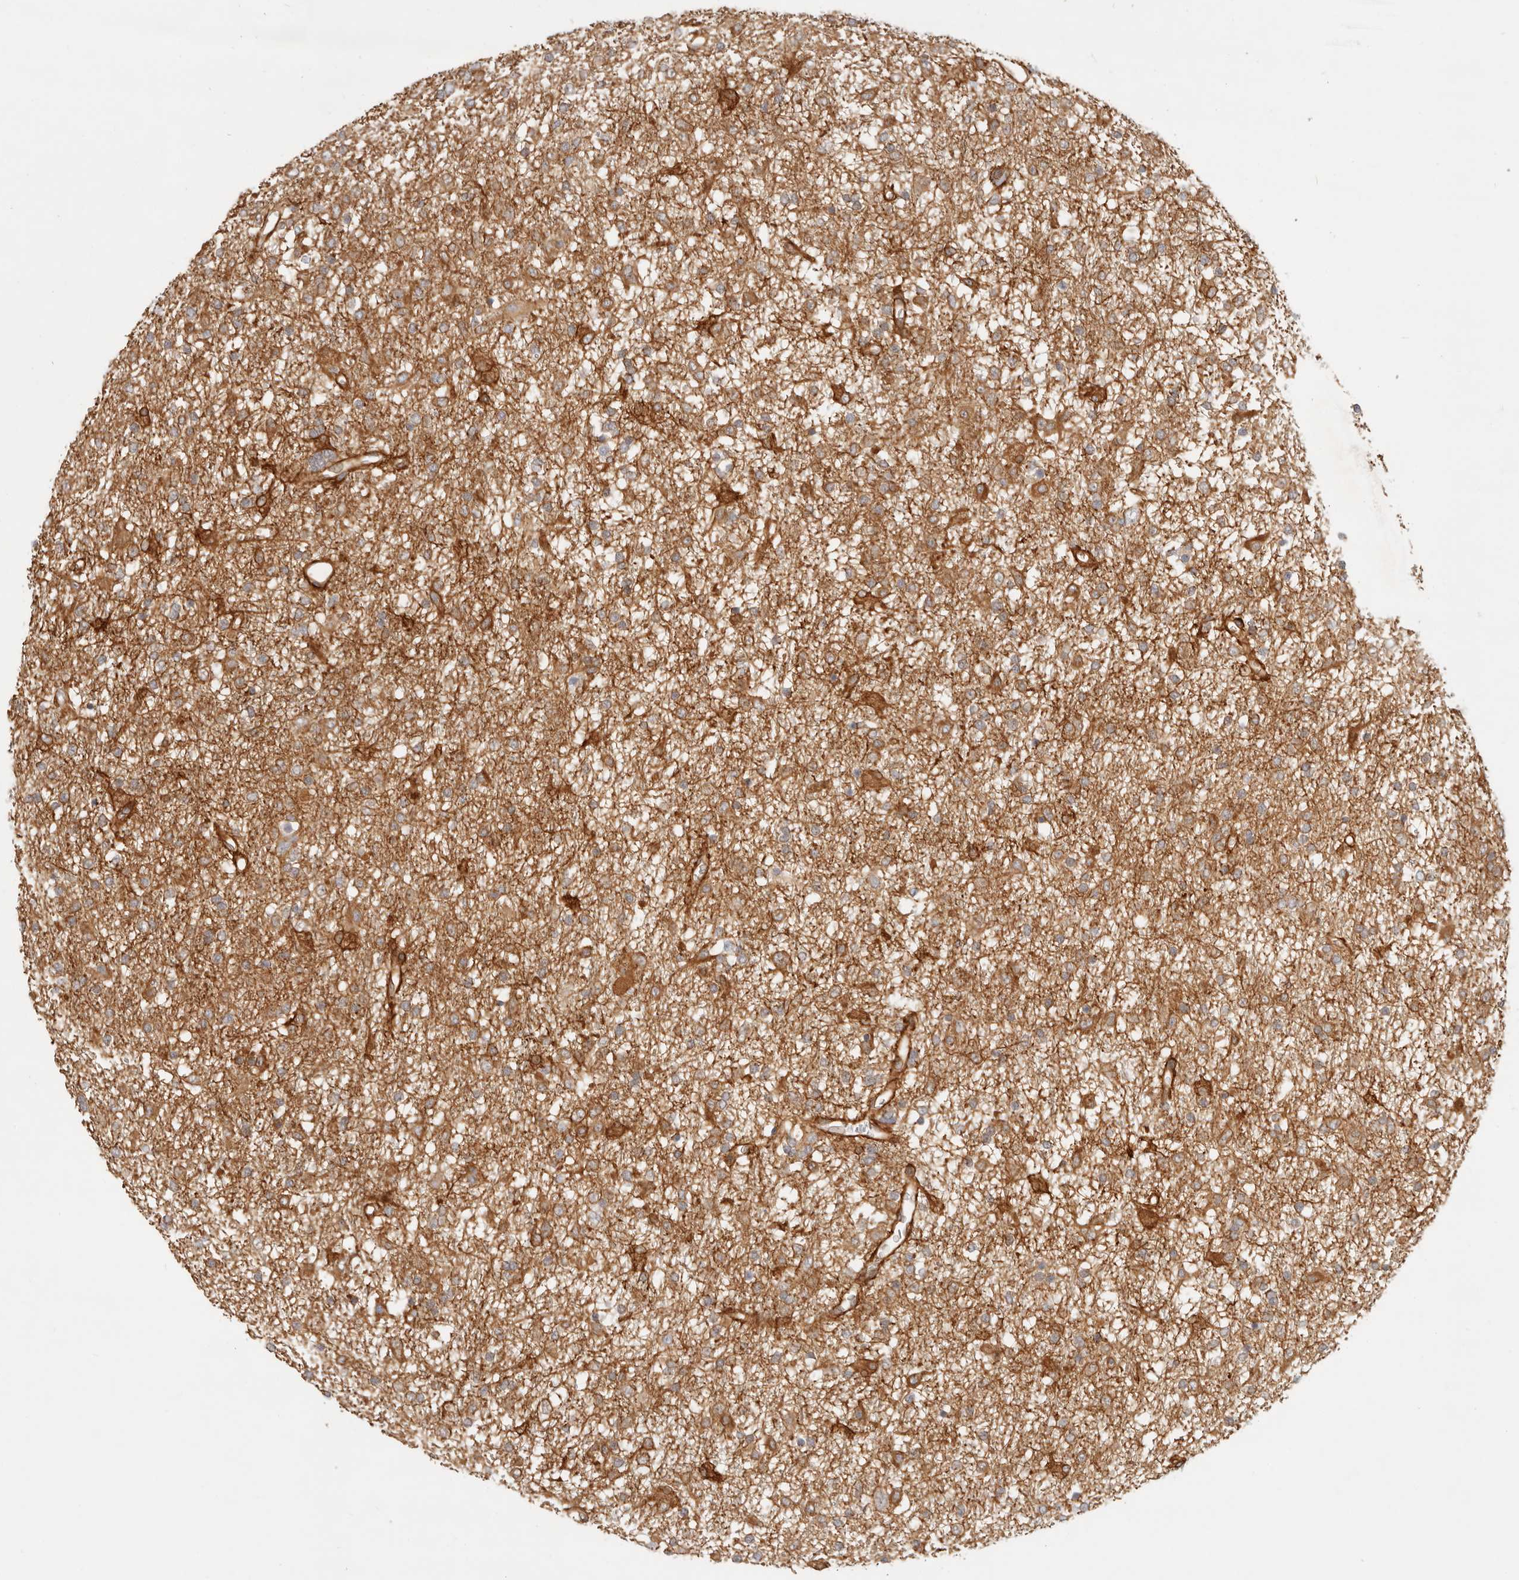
{"staining": {"intensity": "moderate", "quantity": "25%-75%", "location": "cytoplasmic/membranous"}, "tissue": "glioma", "cell_type": "Tumor cells", "image_type": "cancer", "snomed": [{"axis": "morphology", "description": "Glioma, malignant, Low grade"}, {"axis": "topography", "description": "Brain"}], "caption": "A brown stain highlights moderate cytoplasmic/membranous staining of a protein in human malignant glioma (low-grade) tumor cells.", "gene": "UFSP1", "patient": {"sex": "male", "age": 65}}